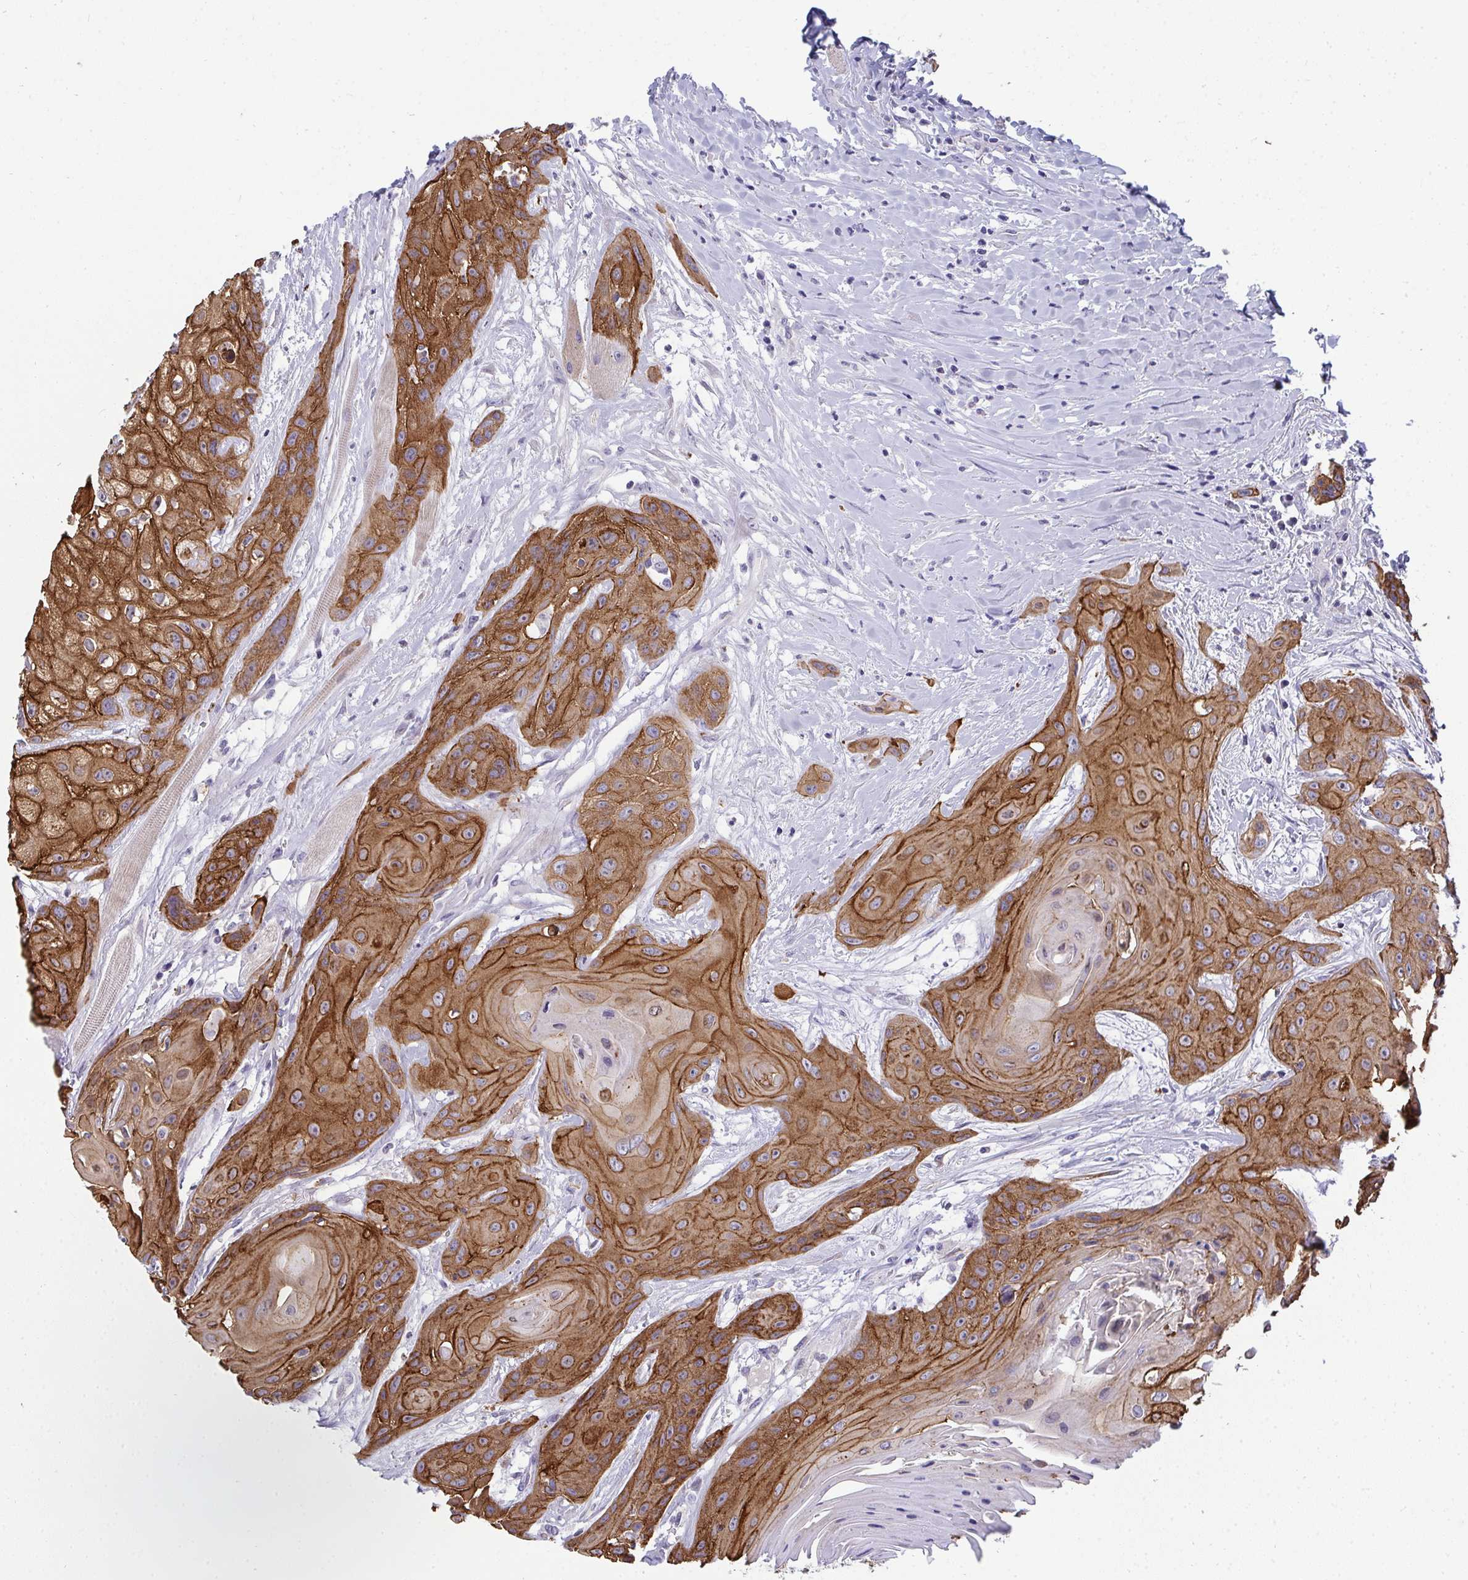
{"staining": {"intensity": "strong", "quantity": ">75%", "location": "cytoplasmic/membranous"}, "tissue": "head and neck cancer", "cell_type": "Tumor cells", "image_type": "cancer", "snomed": [{"axis": "morphology", "description": "Squamous cell carcinoma, NOS"}, {"axis": "topography", "description": "Head-Neck"}], "caption": "The photomicrograph demonstrates staining of head and neck cancer (squamous cell carcinoma), revealing strong cytoplasmic/membranous protein expression (brown color) within tumor cells.", "gene": "AK5", "patient": {"sex": "female", "age": 73}}